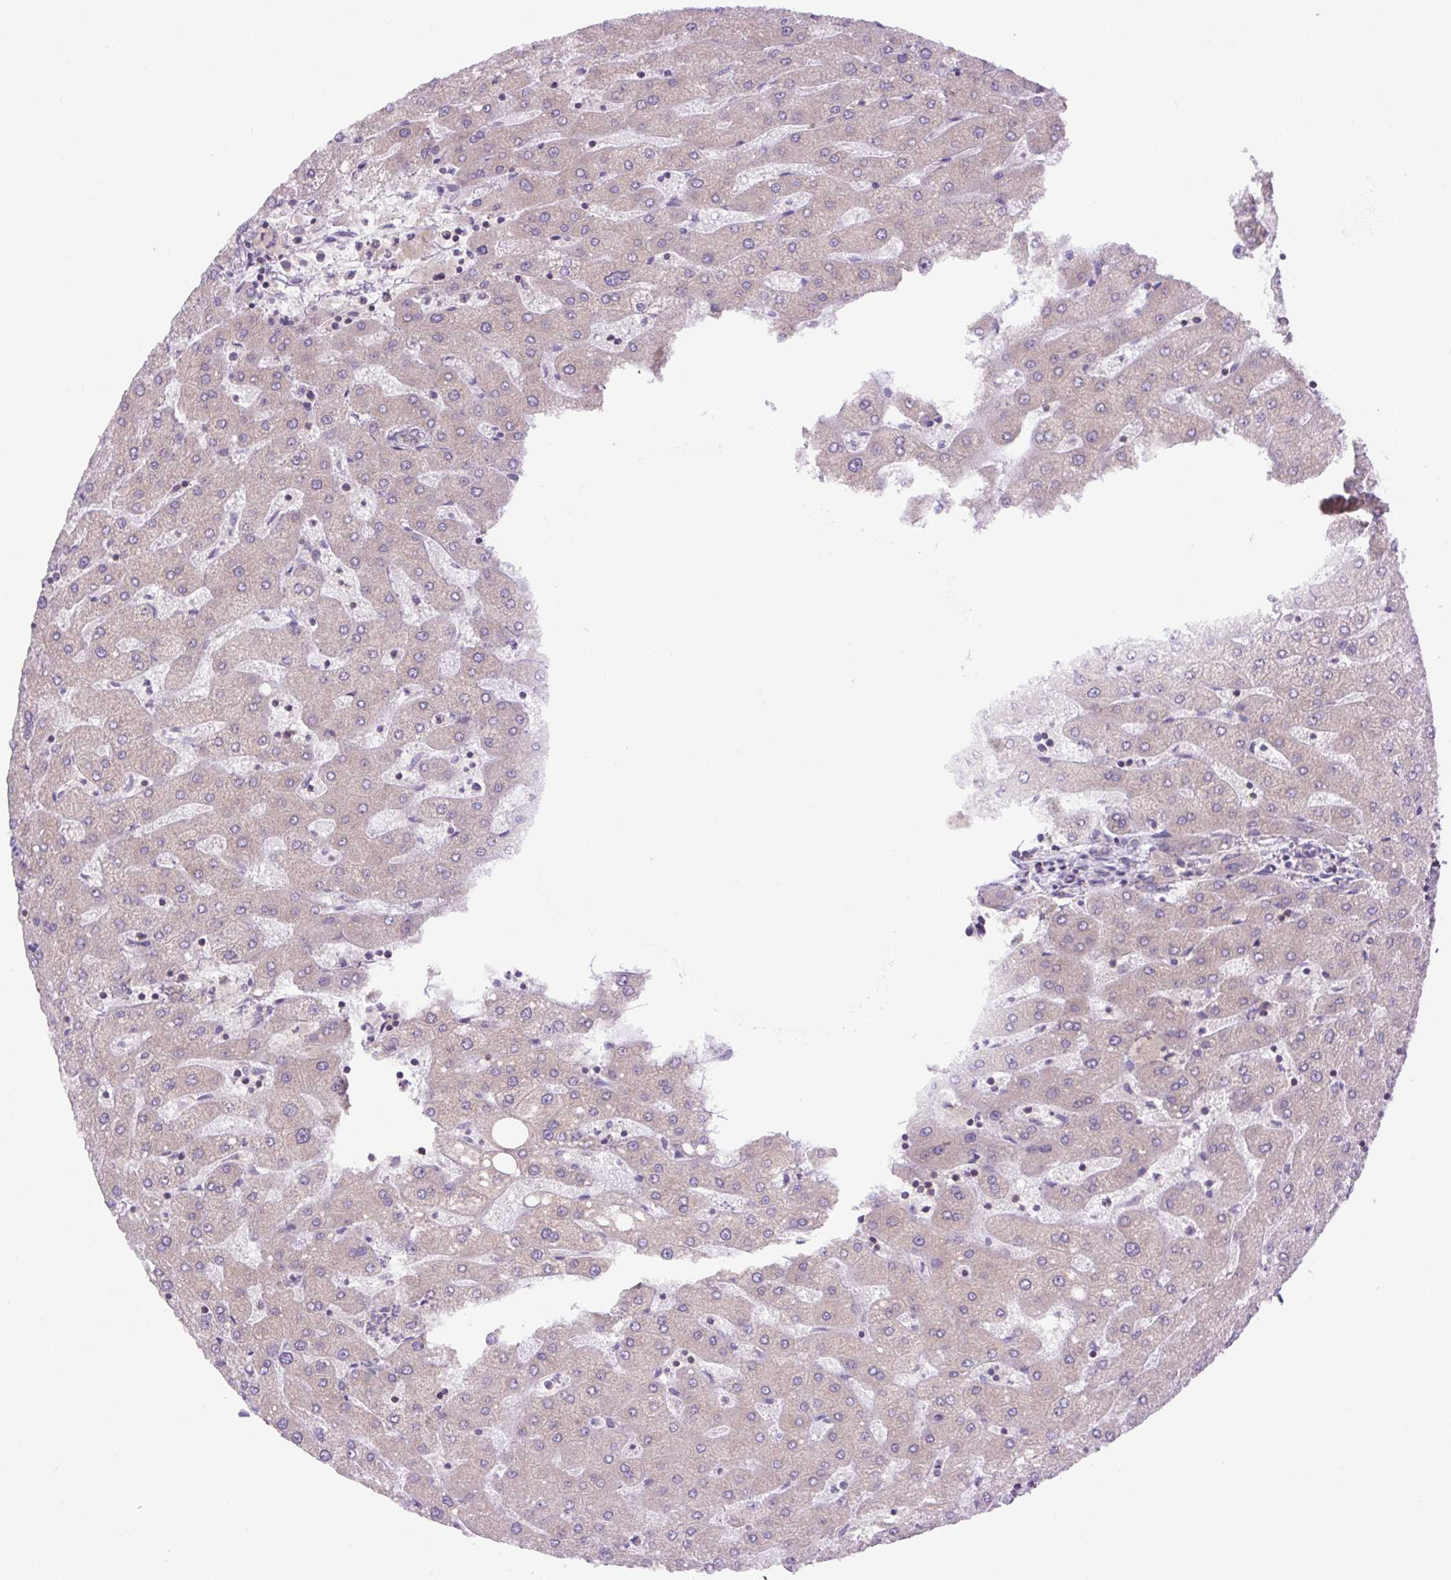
{"staining": {"intensity": "negative", "quantity": "none", "location": "none"}, "tissue": "liver", "cell_type": "Cholangiocytes", "image_type": "normal", "snomed": [{"axis": "morphology", "description": "Normal tissue, NOS"}, {"axis": "topography", "description": "Liver"}], "caption": "This is a histopathology image of IHC staining of benign liver, which shows no positivity in cholangiocytes. (DAB (3,3'-diaminobenzidine) IHC, high magnification).", "gene": "MINK1", "patient": {"sex": "male", "age": 67}}